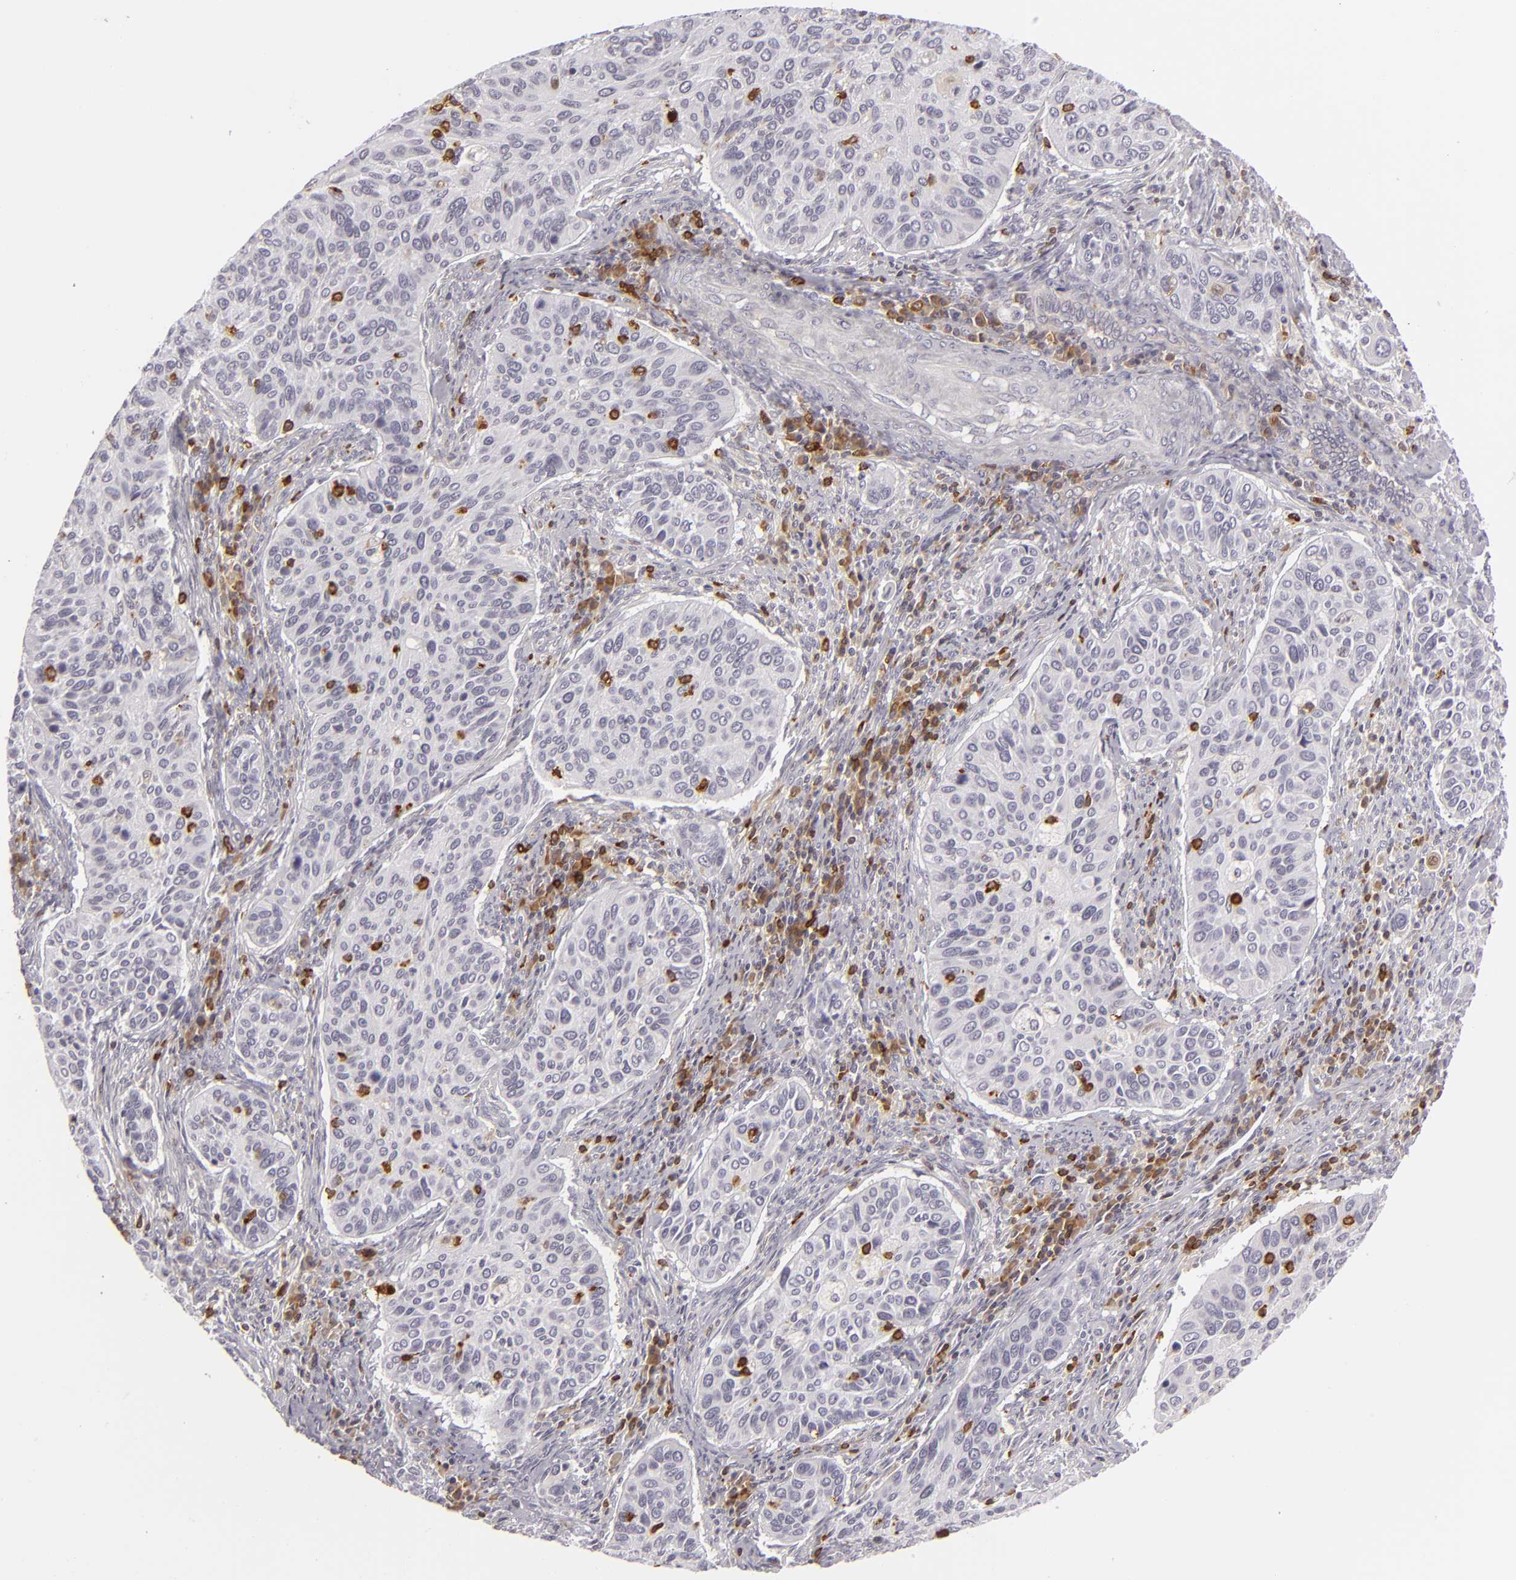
{"staining": {"intensity": "negative", "quantity": "none", "location": "none"}, "tissue": "cervical cancer", "cell_type": "Tumor cells", "image_type": "cancer", "snomed": [{"axis": "morphology", "description": "Adenocarcinoma, NOS"}, {"axis": "topography", "description": "Cervix"}], "caption": "This is an immunohistochemistry (IHC) image of cervical adenocarcinoma. There is no expression in tumor cells.", "gene": "APOBEC3G", "patient": {"sex": "female", "age": 29}}